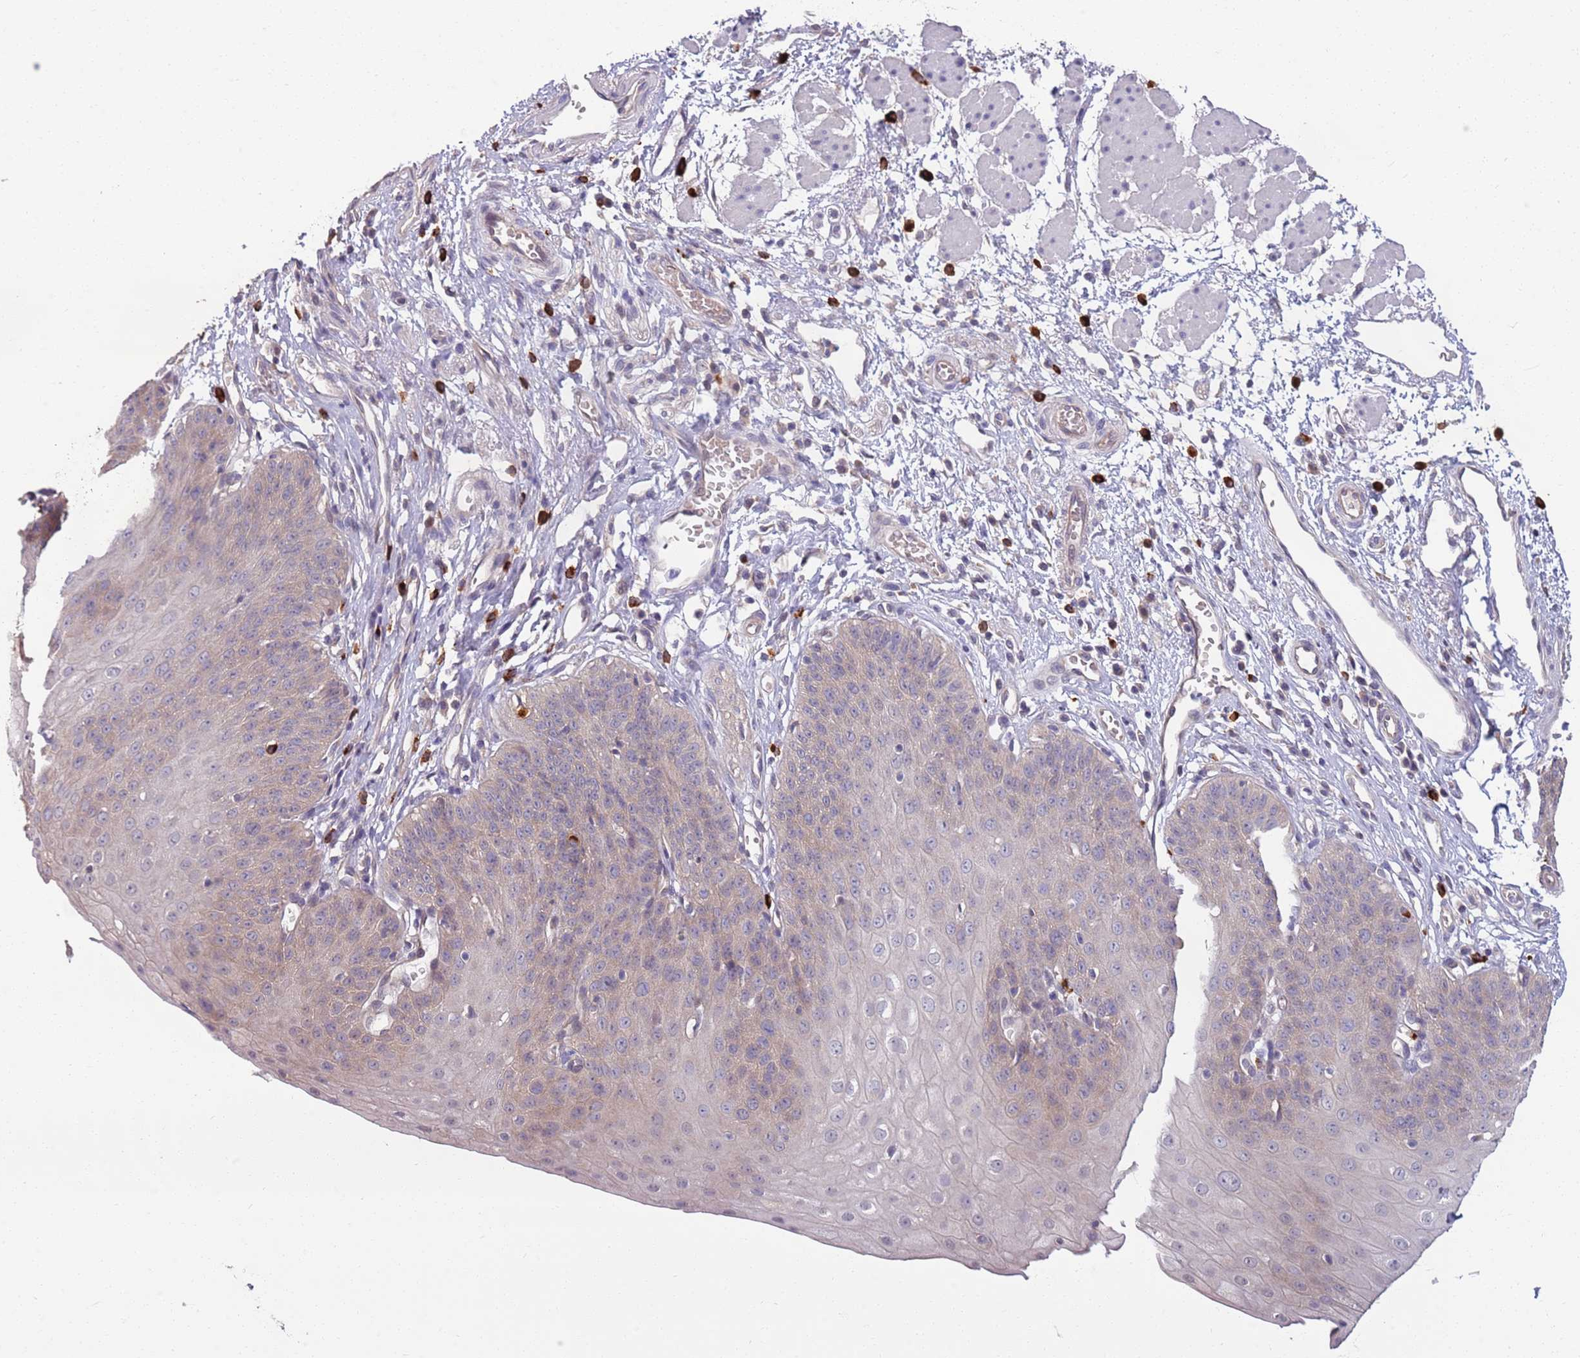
{"staining": {"intensity": "weak", "quantity": "25%-75%", "location": "cytoplasmic/membranous"}, "tissue": "esophagus", "cell_type": "Squamous epithelial cells", "image_type": "normal", "snomed": [{"axis": "morphology", "description": "Normal tissue, NOS"}, {"axis": "topography", "description": "Esophagus"}], "caption": "An immunohistochemistry image of unremarkable tissue is shown. Protein staining in brown highlights weak cytoplasmic/membranous positivity in esophagus within squamous epithelial cells.", "gene": "MARVELD2", "patient": {"sex": "male", "age": 71}}